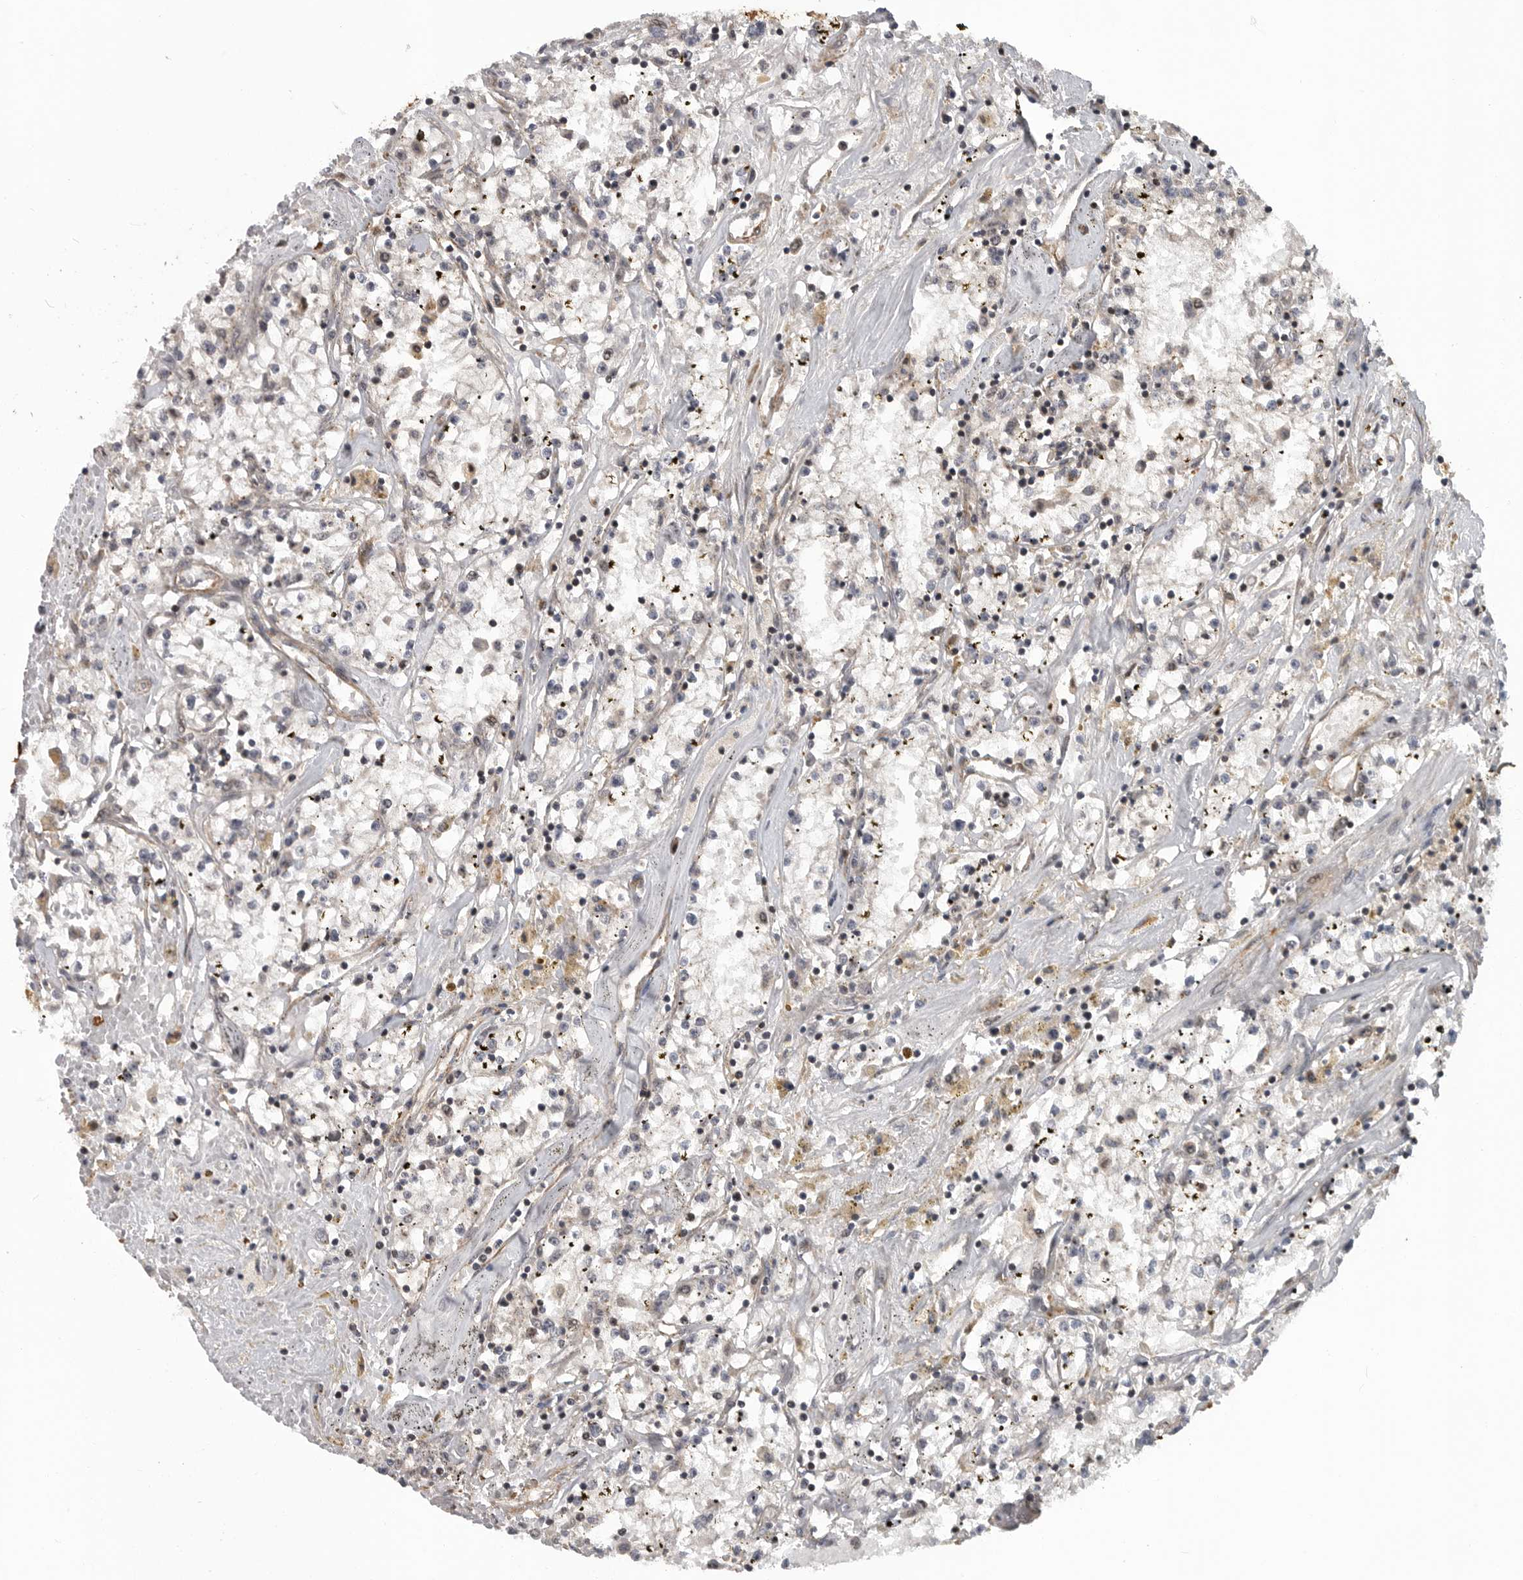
{"staining": {"intensity": "negative", "quantity": "none", "location": "none"}, "tissue": "renal cancer", "cell_type": "Tumor cells", "image_type": "cancer", "snomed": [{"axis": "morphology", "description": "Adenocarcinoma, NOS"}, {"axis": "topography", "description": "Kidney"}], "caption": "Tumor cells show no significant expression in renal adenocarcinoma.", "gene": "TMPRSS11F", "patient": {"sex": "male", "age": 56}}